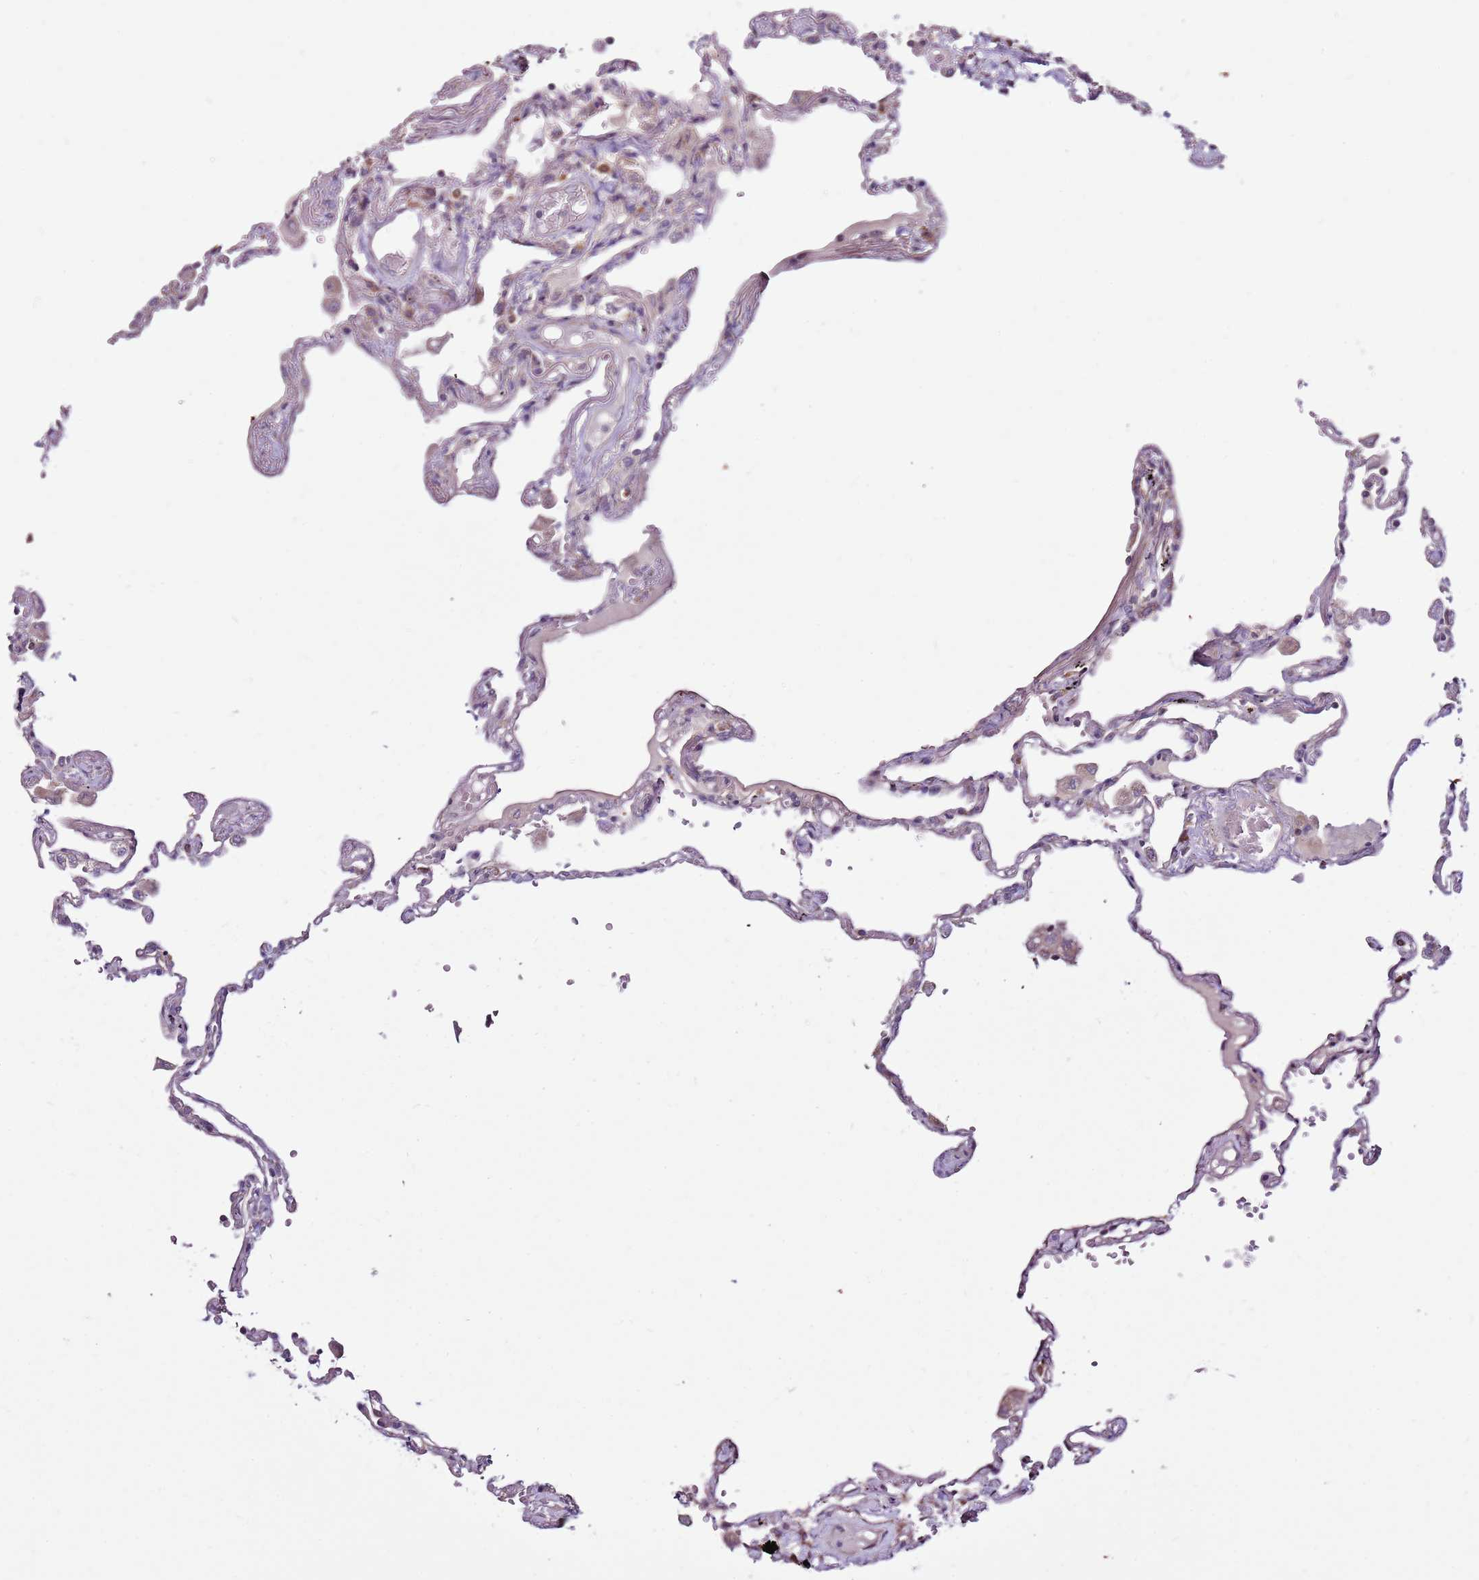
{"staining": {"intensity": "negative", "quantity": "none", "location": "none"}, "tissue": "lung", "cell_type": "Alveolar cells", "image_type": "normal", "snomed": [{"axis": "morphology", "description": "Normal tissue, NOS"}, {"axis": "topography", "description": "Lung"}], "caption": "Photomicrograph shows no significant protein positivity in alveolar cells of normal lung.", "gene": "SMG1", "patient": {"sex": "female", "age": 67}}